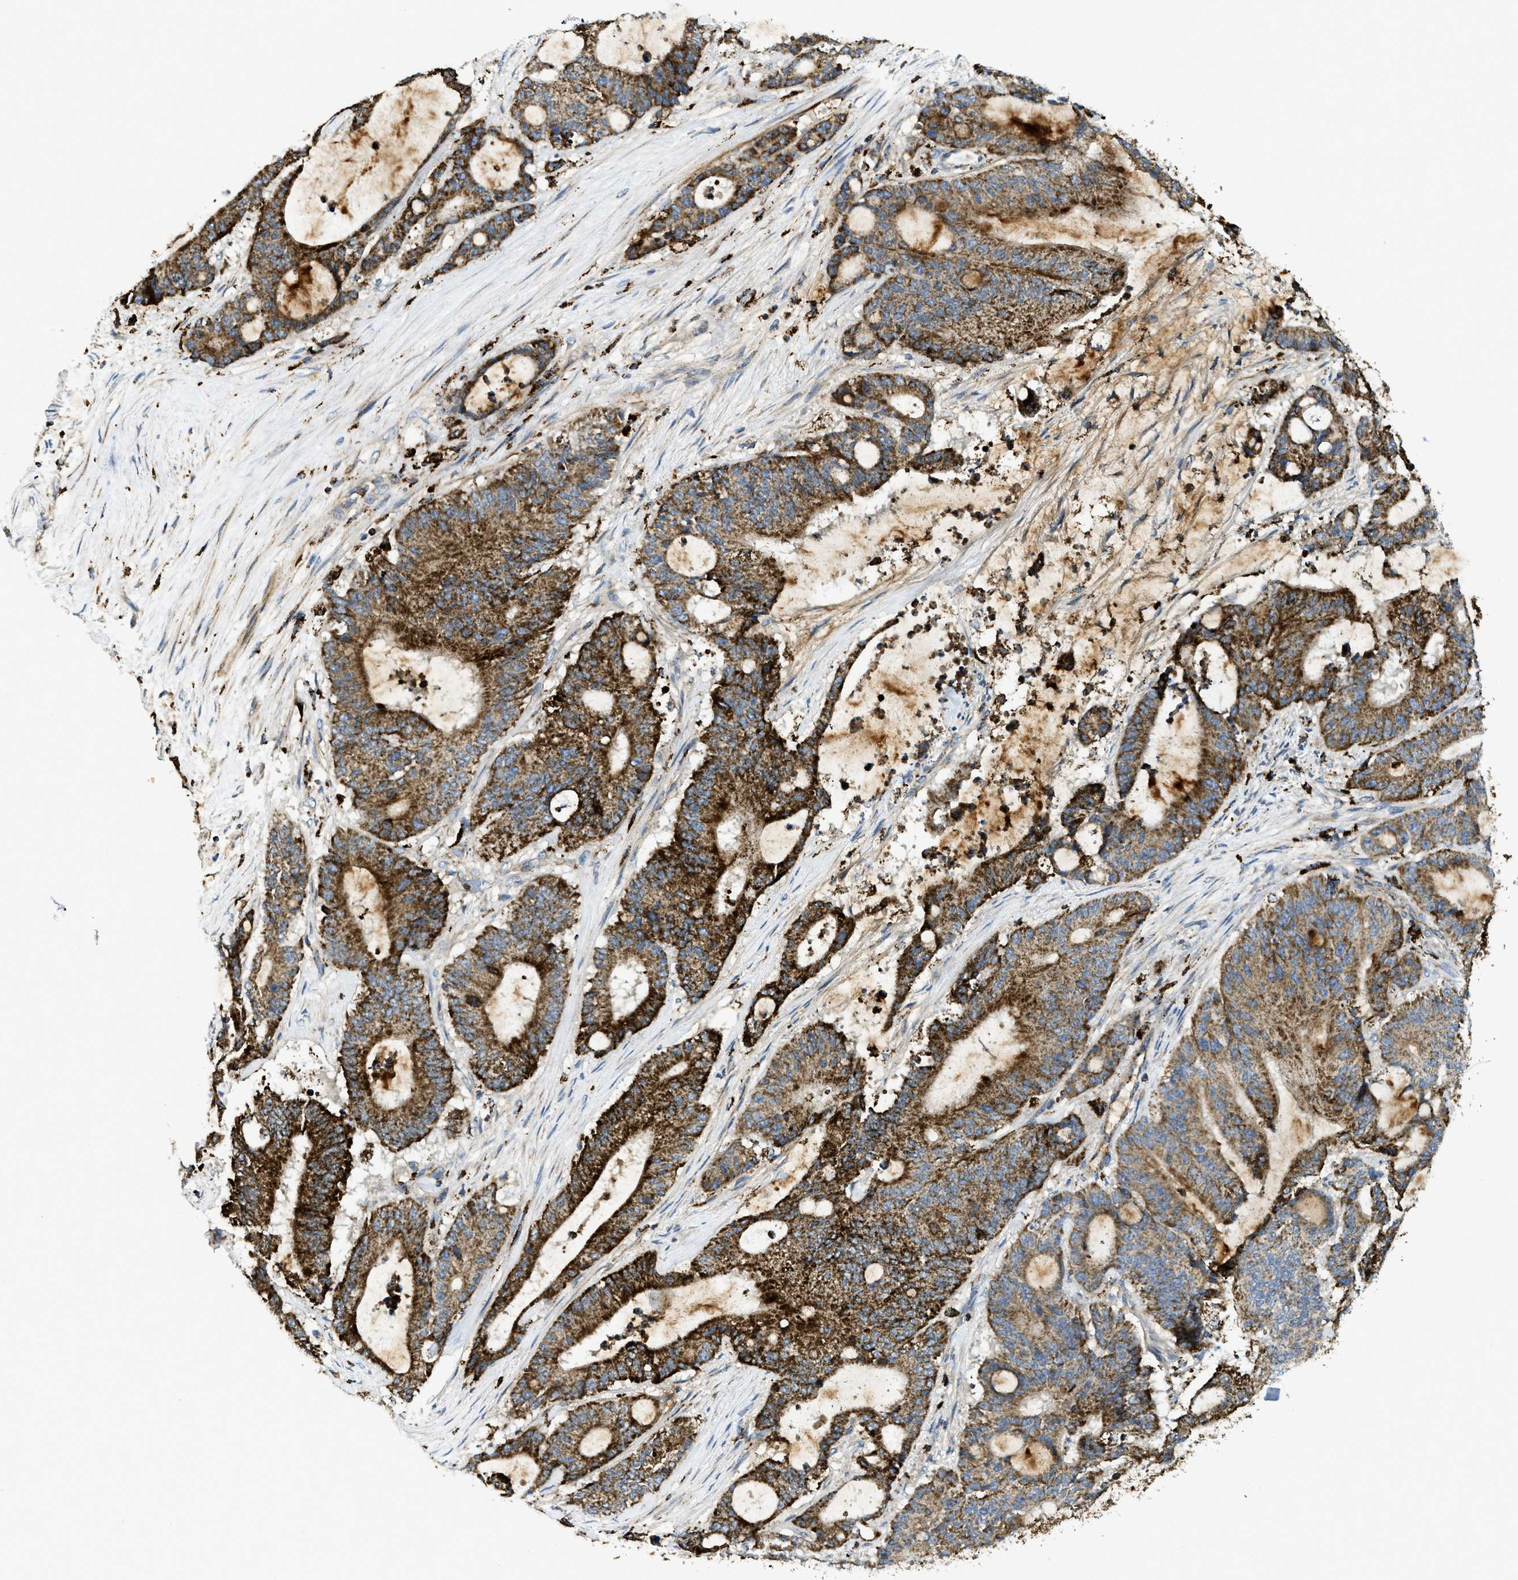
{"staining": {"intensity": "strong", "quantity": ">75%", "location": "cytoplasmic/membranous"}, "tissue": "liver cancer", "cell_type": "Tumor cells", "image_type": "cancer", "snomed": [{"axis": "morphology", "description": "Cholangiocarcinoma"}, {"axis": "topography", "description": "Liver"}], "caption": "A brown stain highlights strong cytoplasmic/membranous staining of a protein in human cholangiocarcinoma (liver) tumor cells.", "gene": "SQOR", "patient": {"sex": "female", "age": 73}}